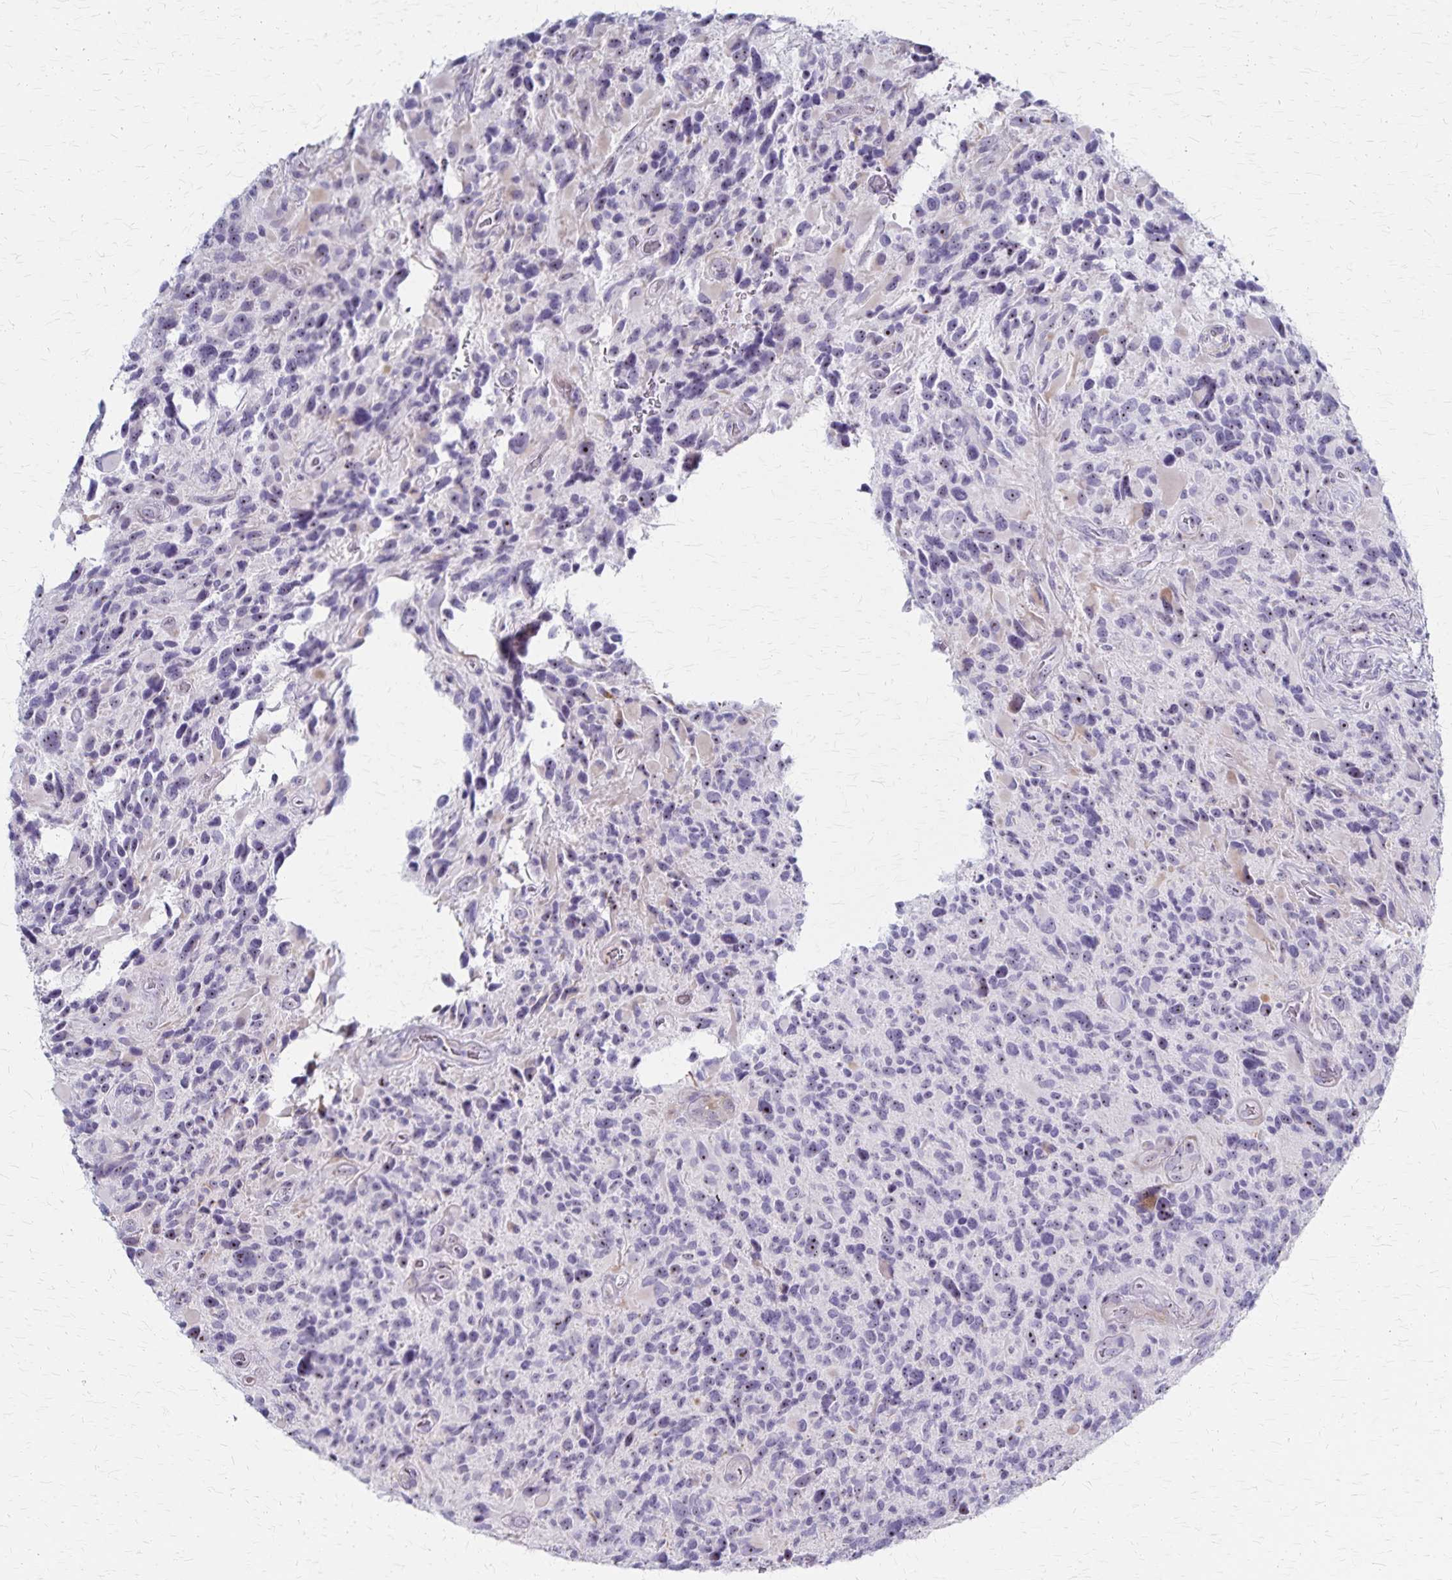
{"staining": {"intensity": "weak", "quantity": "25%-75%", "location": "nuclear"}, "tissue": "glioma", "cell_type": "Tumor cells", "image_type": "cancer", "snomed": [{"axis": "morphology", "description": "Glioma, malignant, High grade"}, {"axis": "topography", "description": "Brain"}], "caption": "There is low levels of weak nuclear positivity in tumor cells of malignant high-grade glioma, as demonstrated by immunohistochemical staining (brown color).", "gene": "DLK2", "patient": {"sex": "male", "age": 46}}